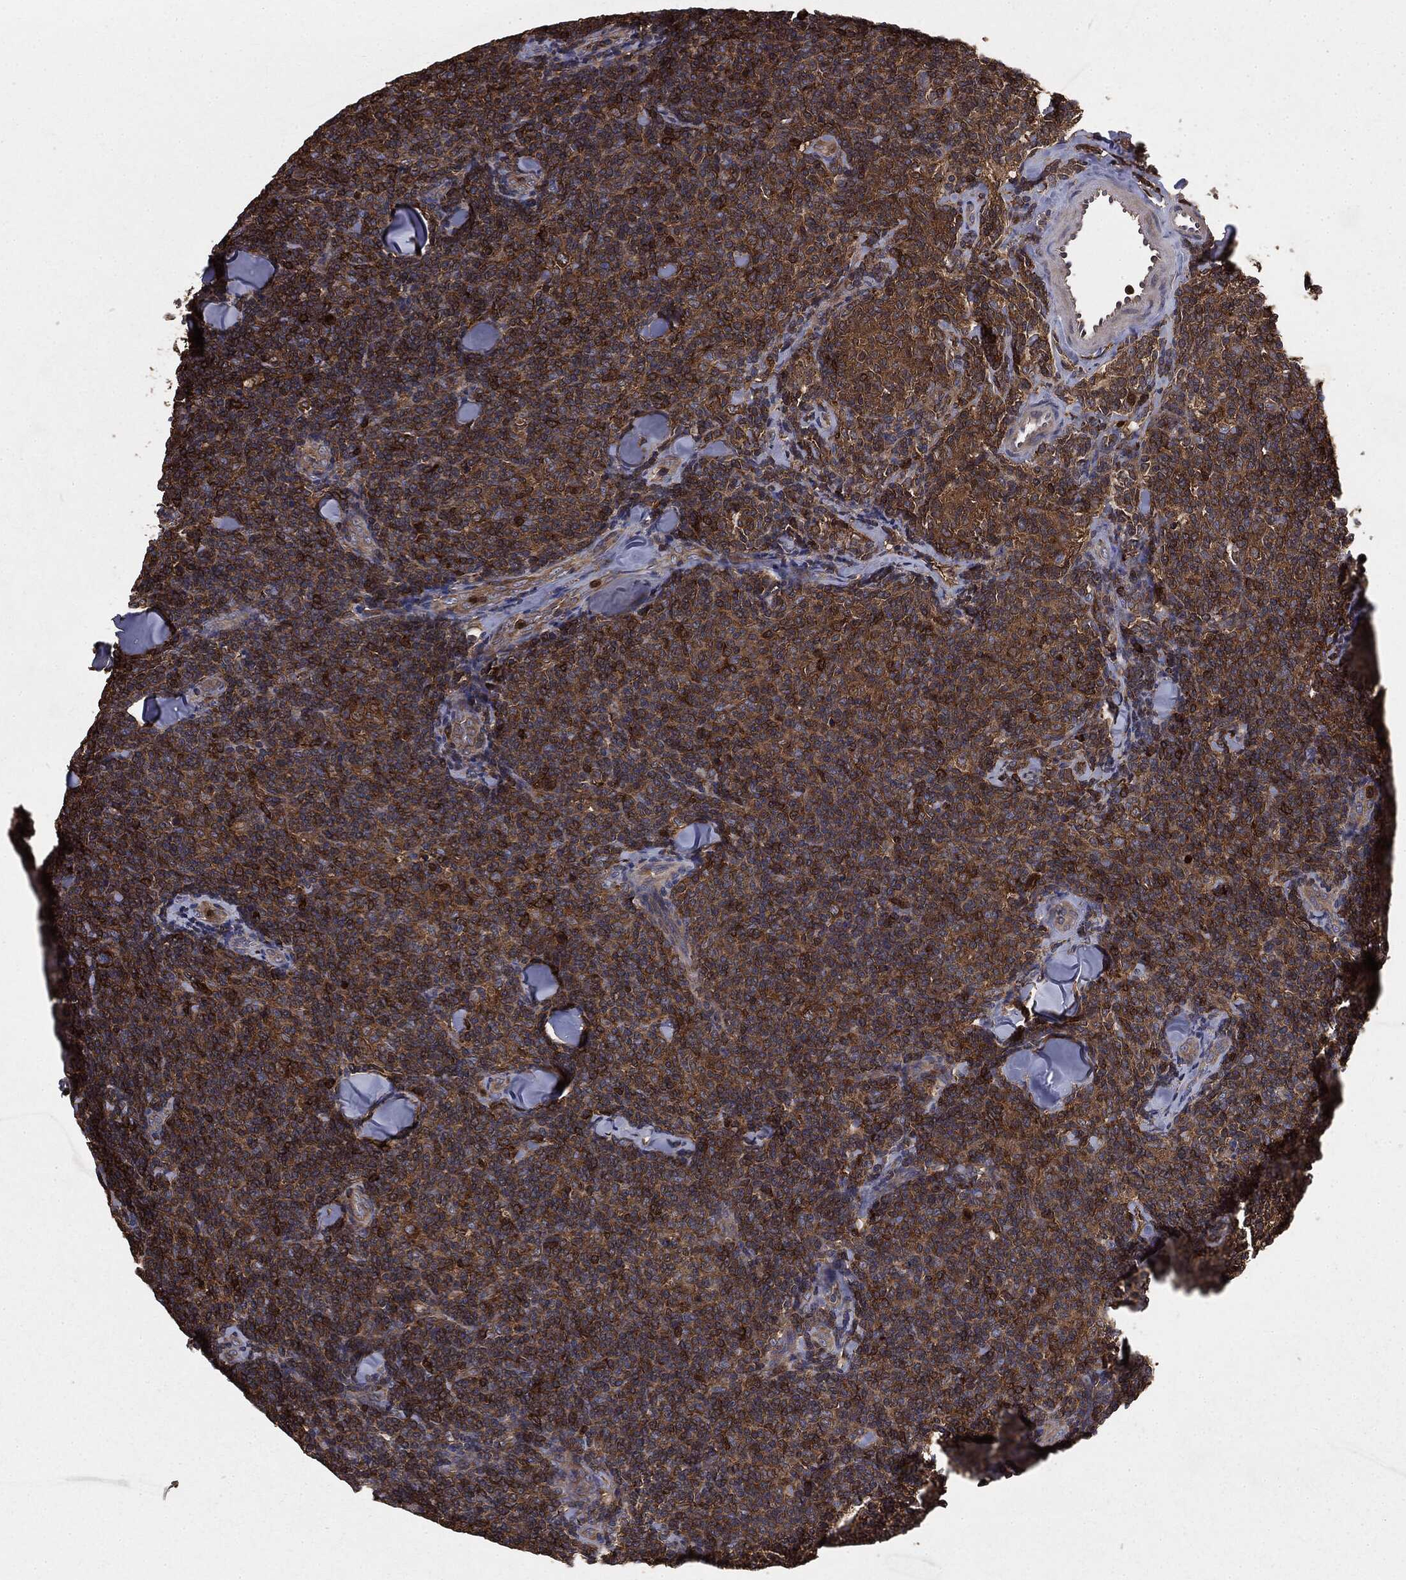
{"staining": {"intensity": "moderate", "quantity": ">75%", "location": "cytoplasmic/membranous"}, "tissue": "lymphoma", "cell_type": "Tumor cells", "image_type": "cancer", "snomed": [{"axis": "morphology", "description": "Malignant lymphoma, non-Hodgkin's type, Low grade"}, {"axis": "topography", "description": "Lymph node"}], "caption": "Protein staining displays moderate cytoplasmic/membranous positivity in approximately >75% of tumor cells in lymphoma.", "gene": "GNB5", "patient": {"sex": "female", "age": 56}}